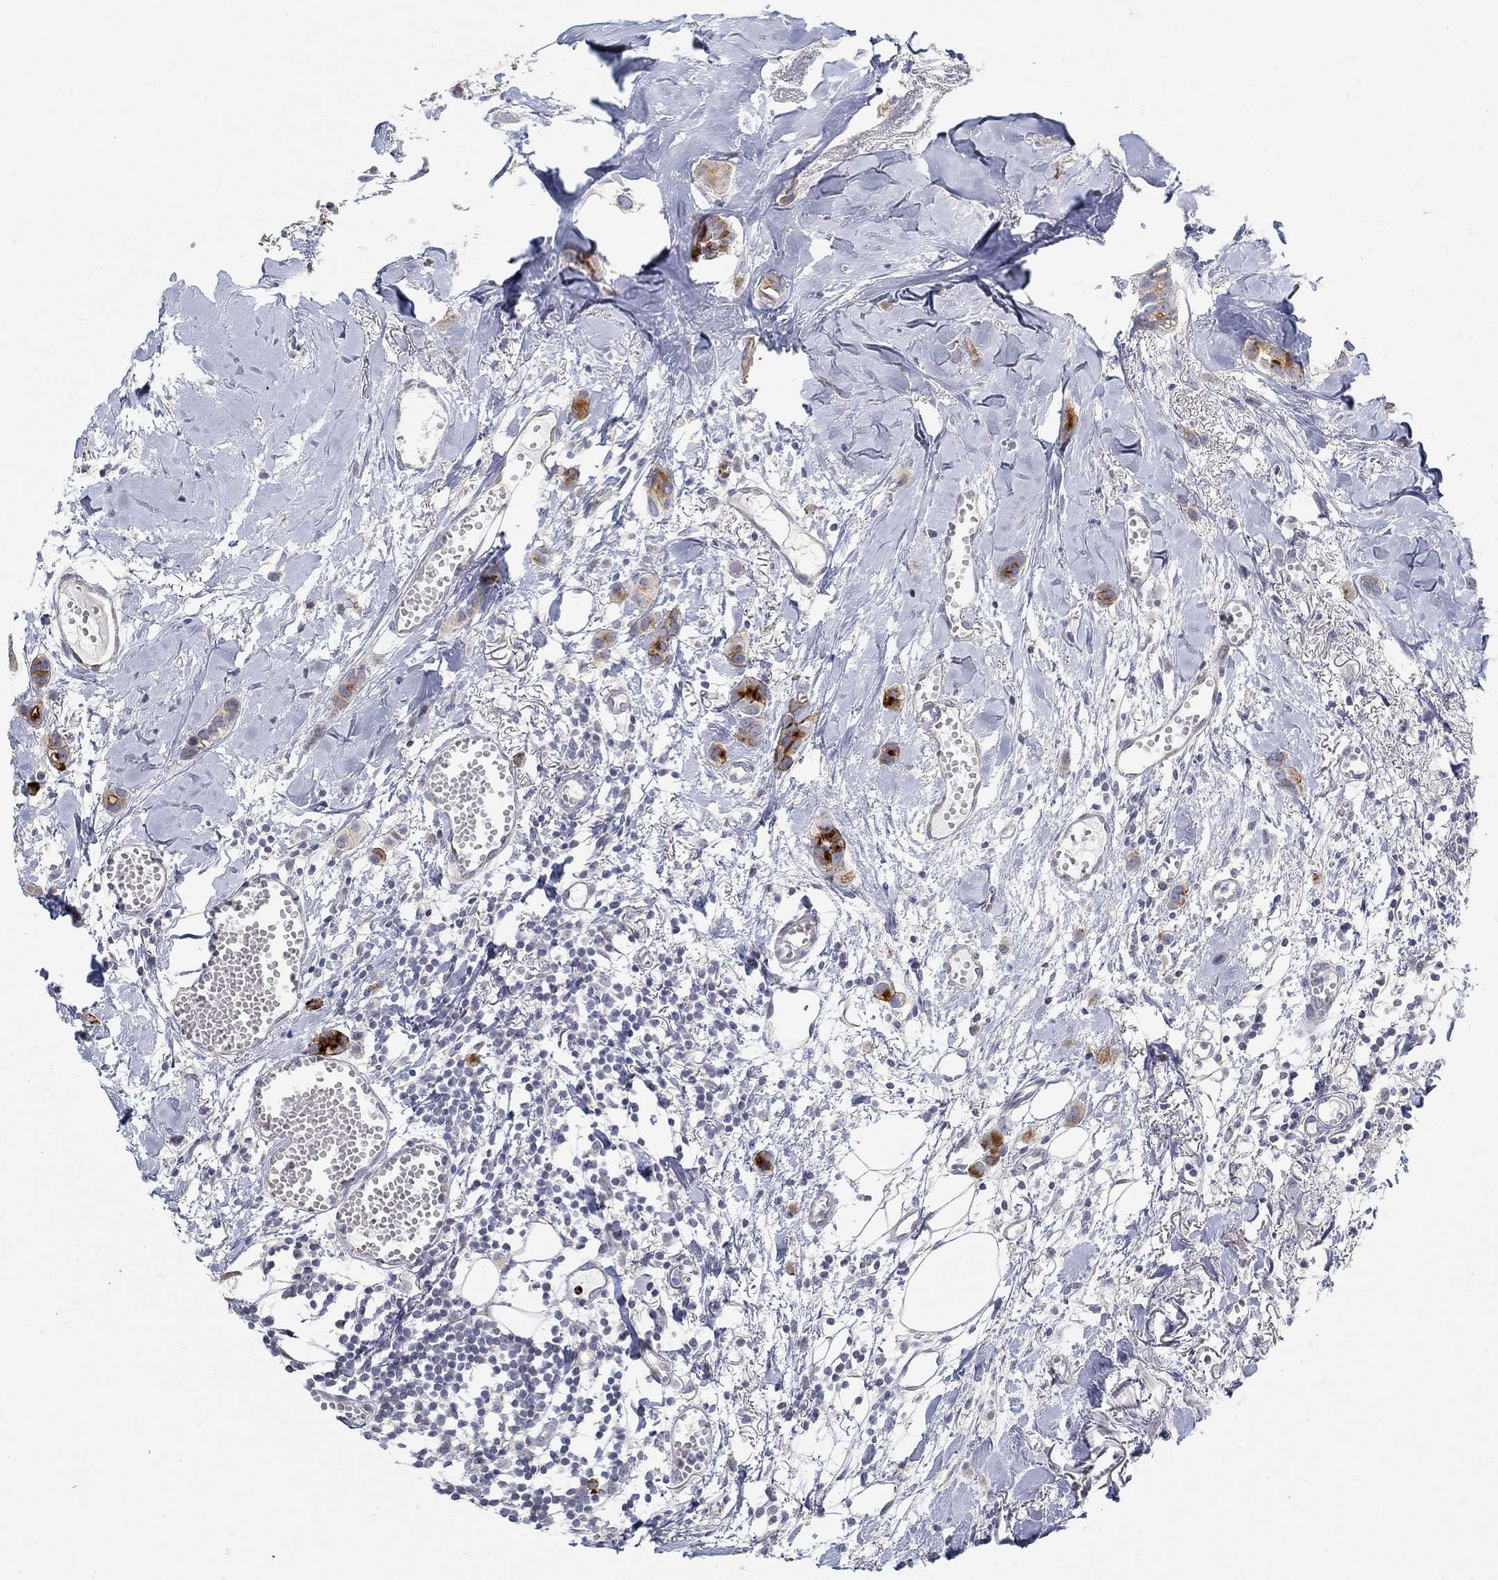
{"staining": {"intensity": "strong", "quantity": "<25%", "location": "cytoplasmic/membranous"}, "tissue": "breast cancer", "cell_type": "Tumor cells", "image_type": "cancer", "snomed": [{"axis": "morphology", "description": "Duct carcinoma"}, {"axis": "topography", "description": "Breast"}], "caption": "DAB (3,3'-diaminobenzidine) immunohistochemical staining of breast infiltrating ductal carcinoma shows strong cytoplasmic/membranous protein positivity in about <25% of tumor cells.", "gene": "ANO7", "patient": {"sex": "female", "age": 85}}